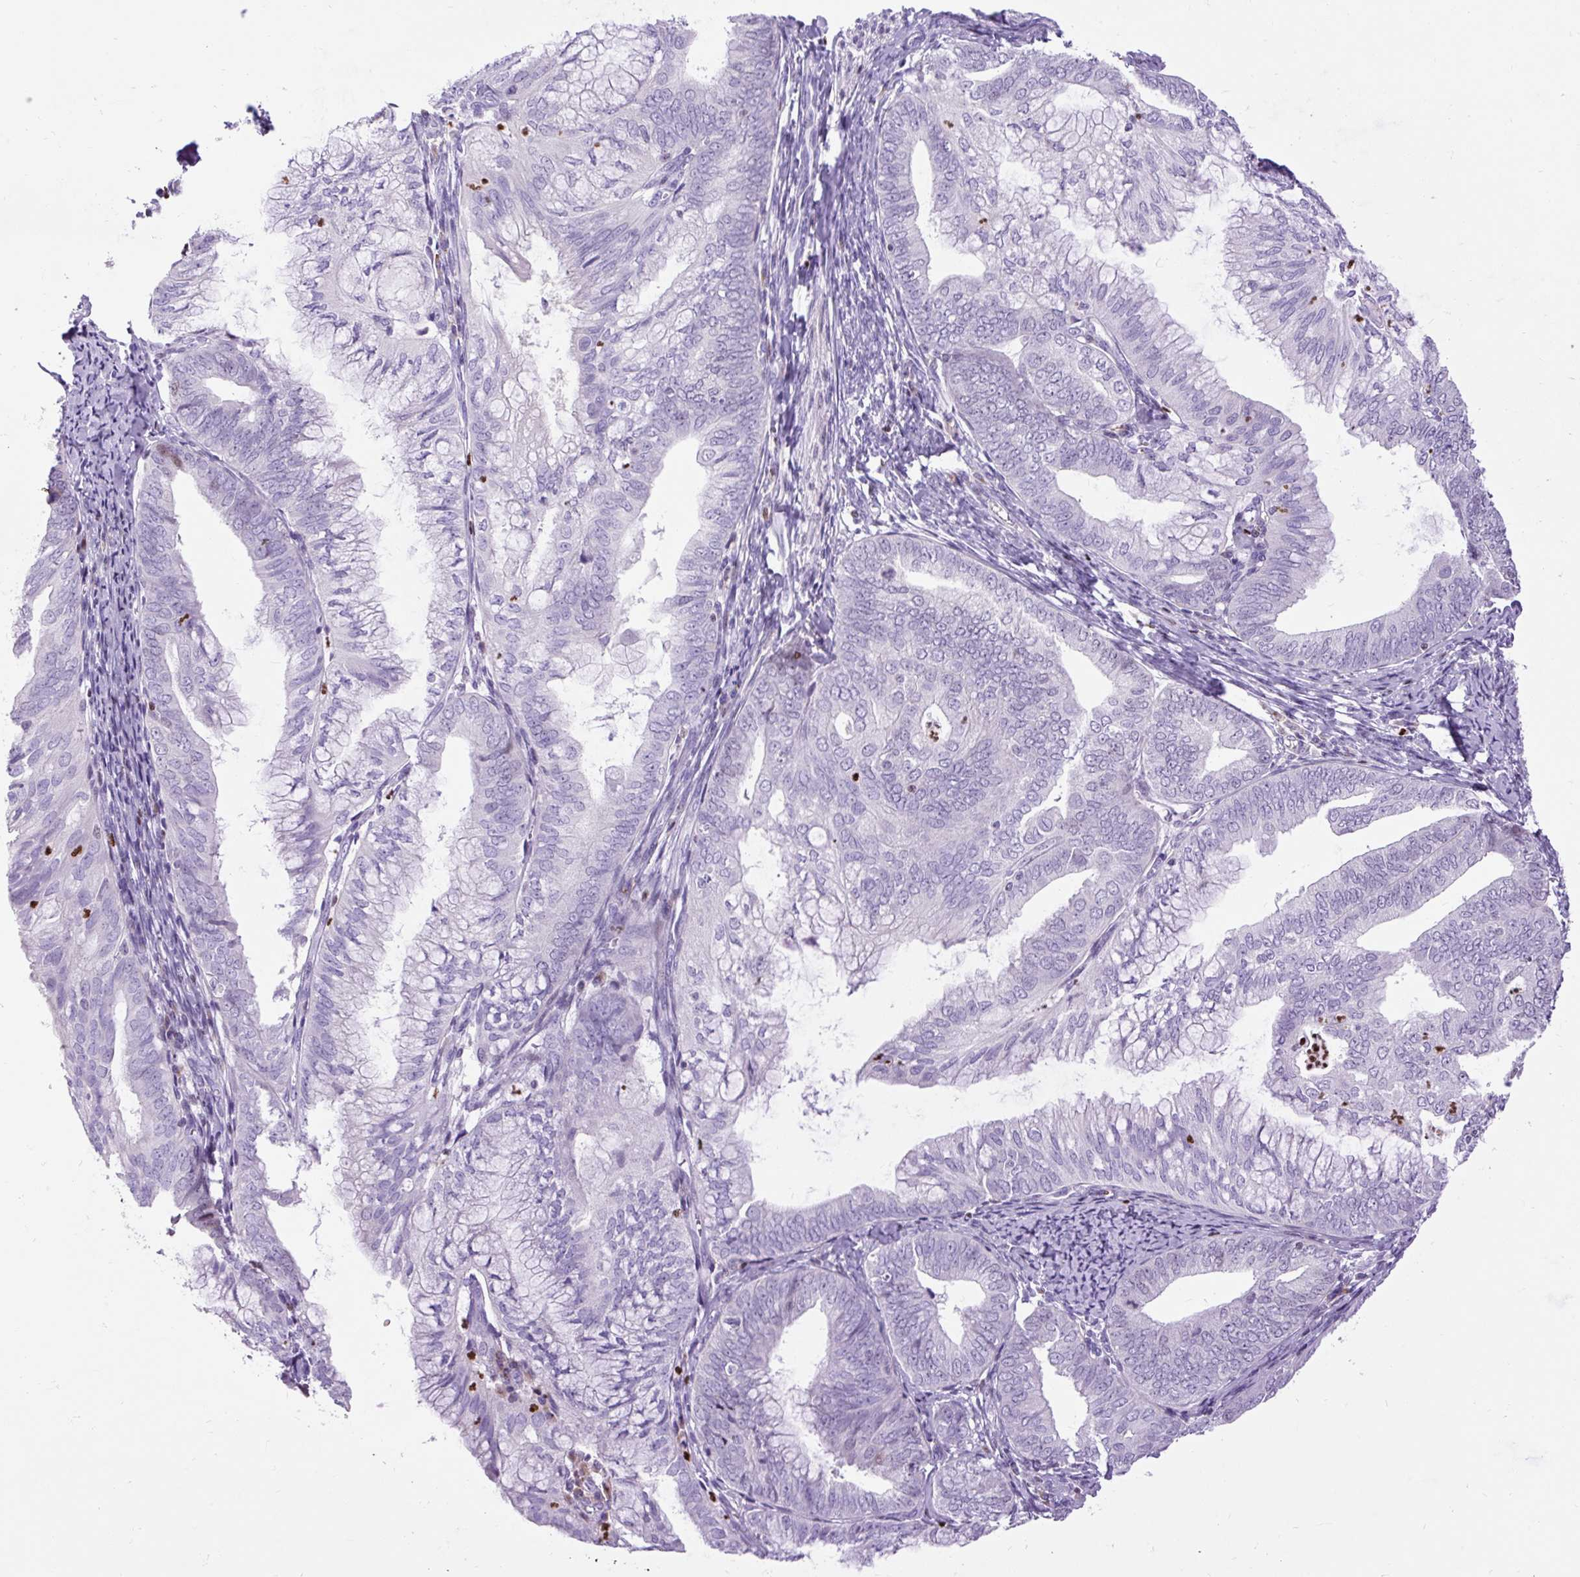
{"staining": {"intensity": "negative", "quantity": "none", "location": "none"}, "tissue": "endometrial cancer", "cell_type": "Tumor cells", "image_type": "cancer", "snomed": [{"axis": "morphology", "description": "Adenocarcinoma, NOS"}, {"axis": "topography", "description": "Endometrium"}], "caption": "Adenocarcinoma (endometrial) stained for a protein using immunohistochemistry (IHC) demonstrates no positivity tumor cells.", "gene": "SPC24", "patient": {"sex": "female", "age": 75}}